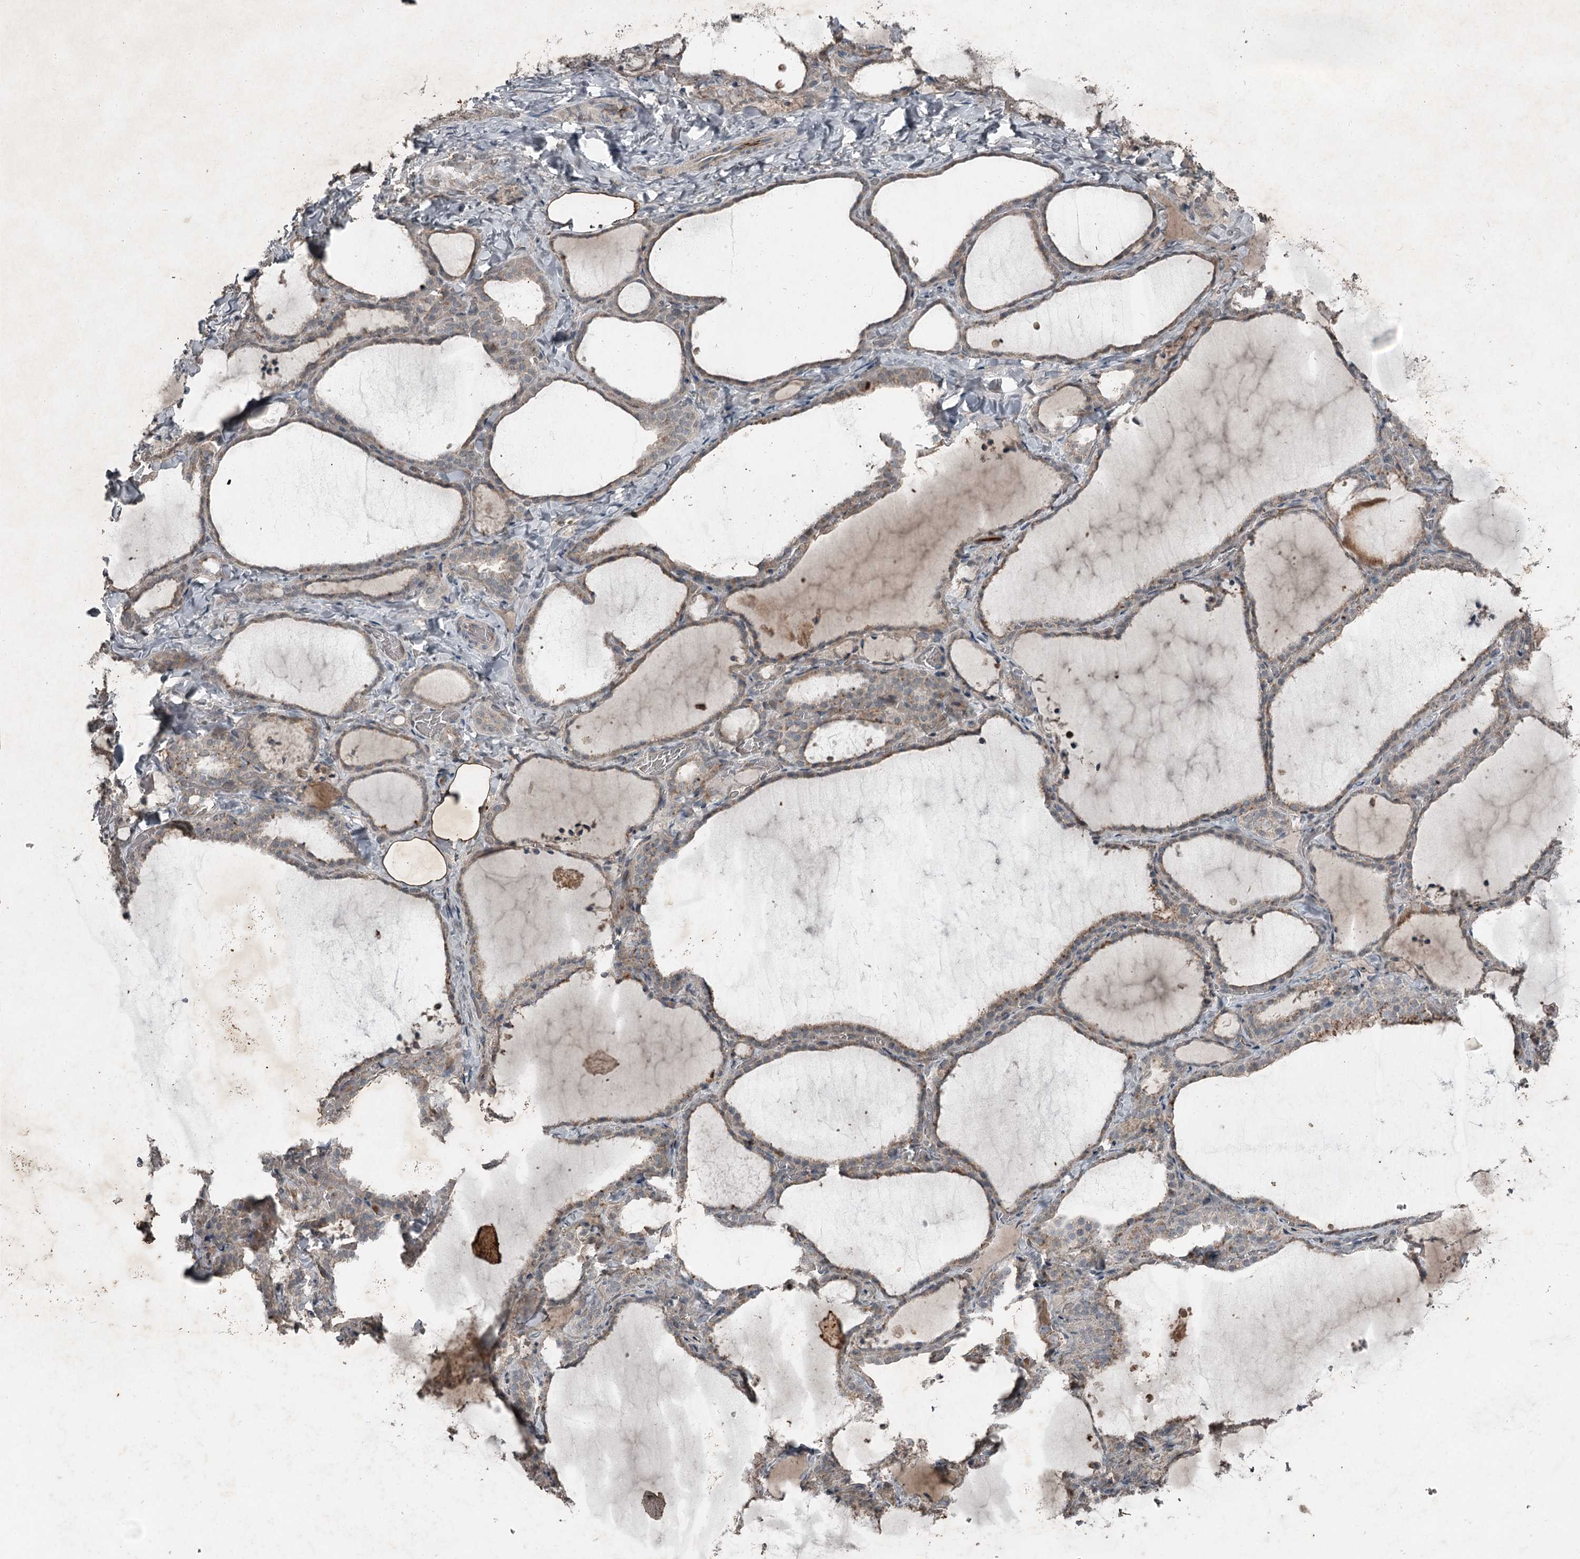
{"staining": {"intensity": "weak", "quantity": ">75%", "location": "cytoplasmic/membranous"}, "tissue": "thyroid gland", "cell_type": "Glandular cells", "image_type": "normal", "snomed": [{"axis": "morphology", "description": "Normal tissue, NOS"}, {"axis": "topography", "description": "Thyroid gland"}], "caption": "DAB (3,3'-diaminobenzidine) immunohistochemical staining of normal human thyroid gland shows weak cytoplasmic/membranous protein positivity in about >75% of glandular cells. The protein is shown in brown color, while the nuclei are stained blue.", "gene": "SLC39A8", "patient": {"sex": "female", "age": 22}}